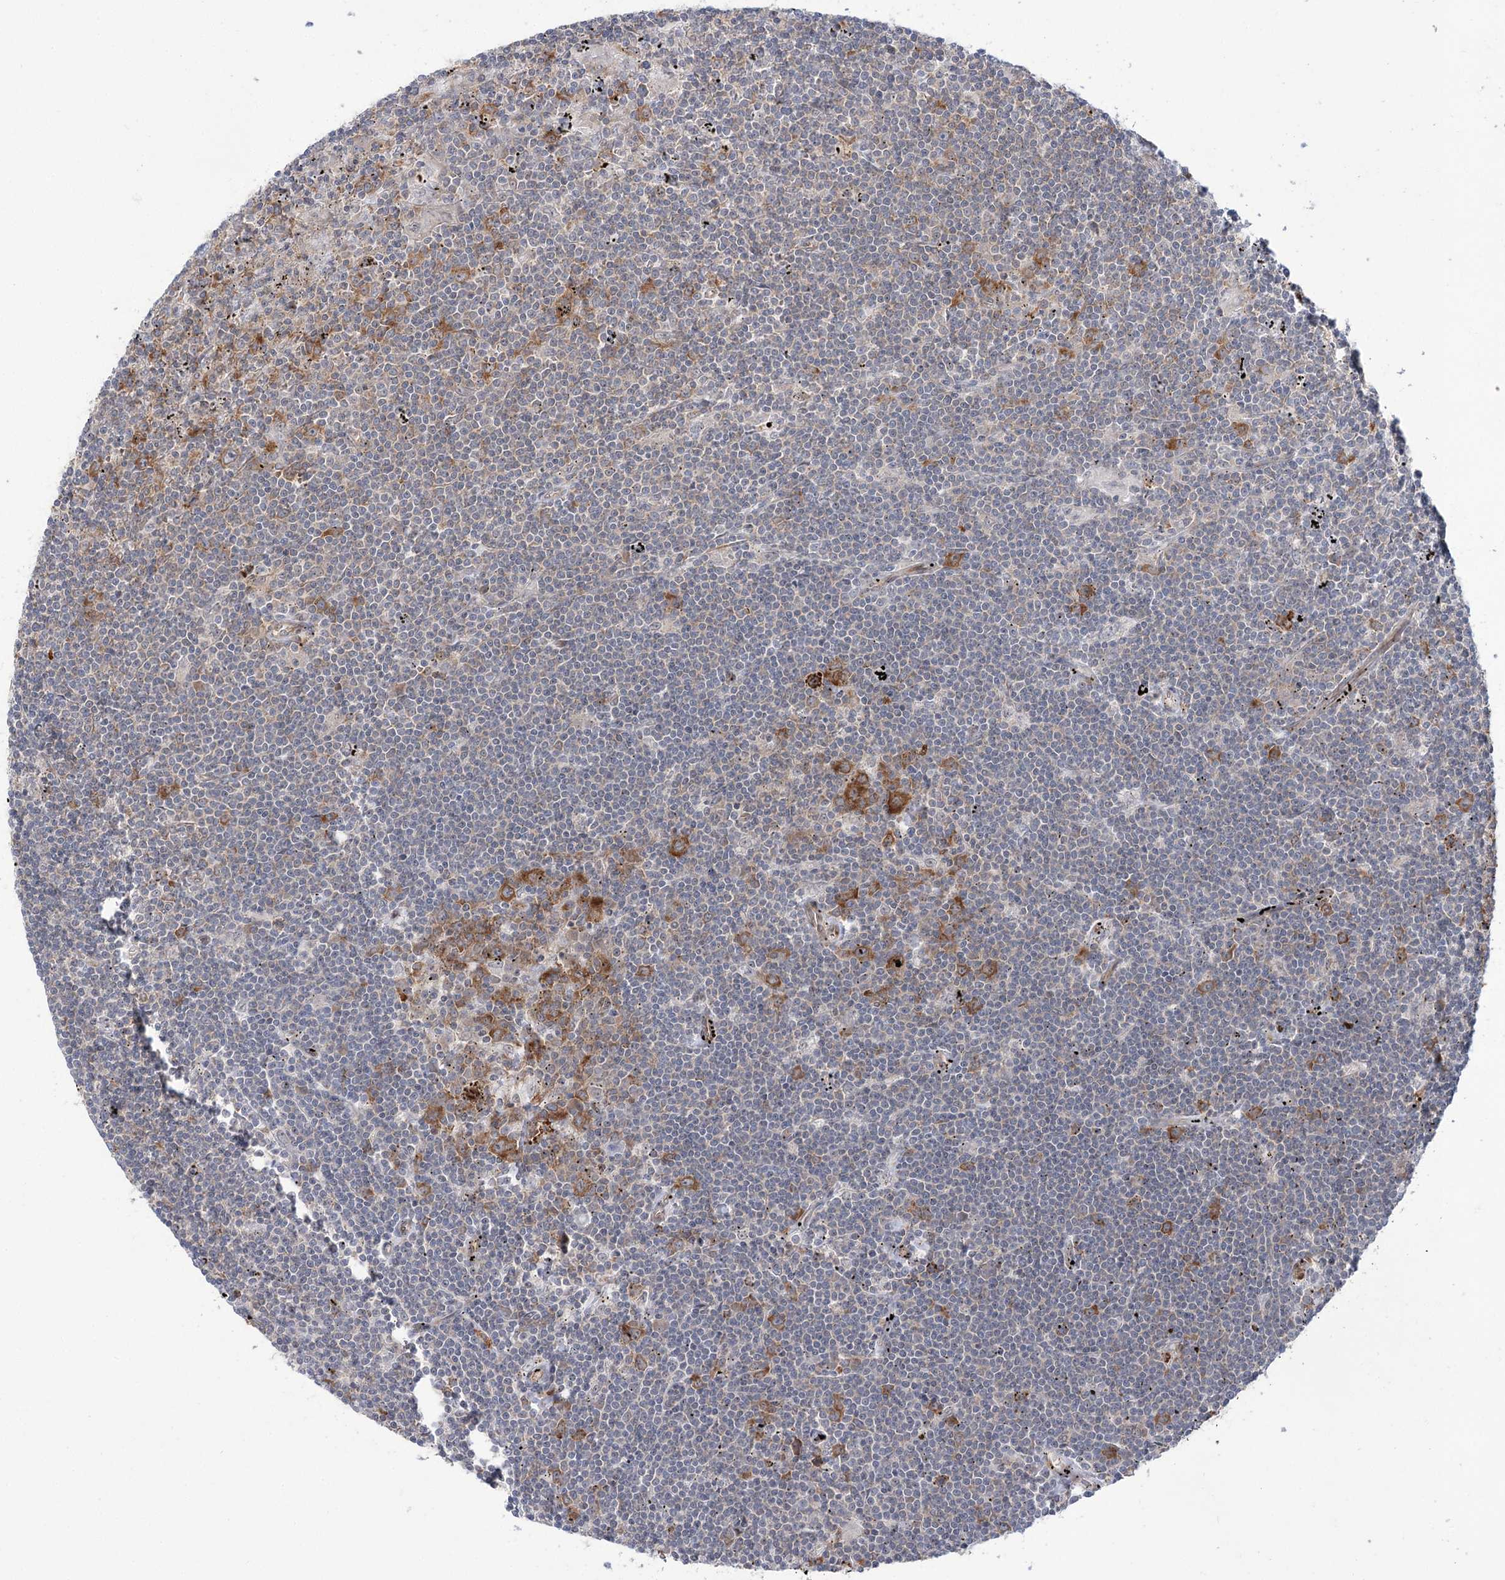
{"staining": {"intensity": "negative", "quantity": "none", "location": "none"}, "tissue": "lymphoma", "cell_type": "Tumor cells", "image_type": "cancer", "snomed": [{"axis": "morphology", "description": "Malignant lymphoma, non-Hodgkin's type, Low grade"}, {"axis": "topography", "description": "Spleen"}], "caption": "An IHC photomicrograph of low-grade malignant lymphoma, non-Hodgkin's type is shown. There is no staining in tumor cells of low-grade malignant lymphoma, non-Hodgkin's type.", "gene": "VWA2", "patient": {"sex": "male", "age": 76}}